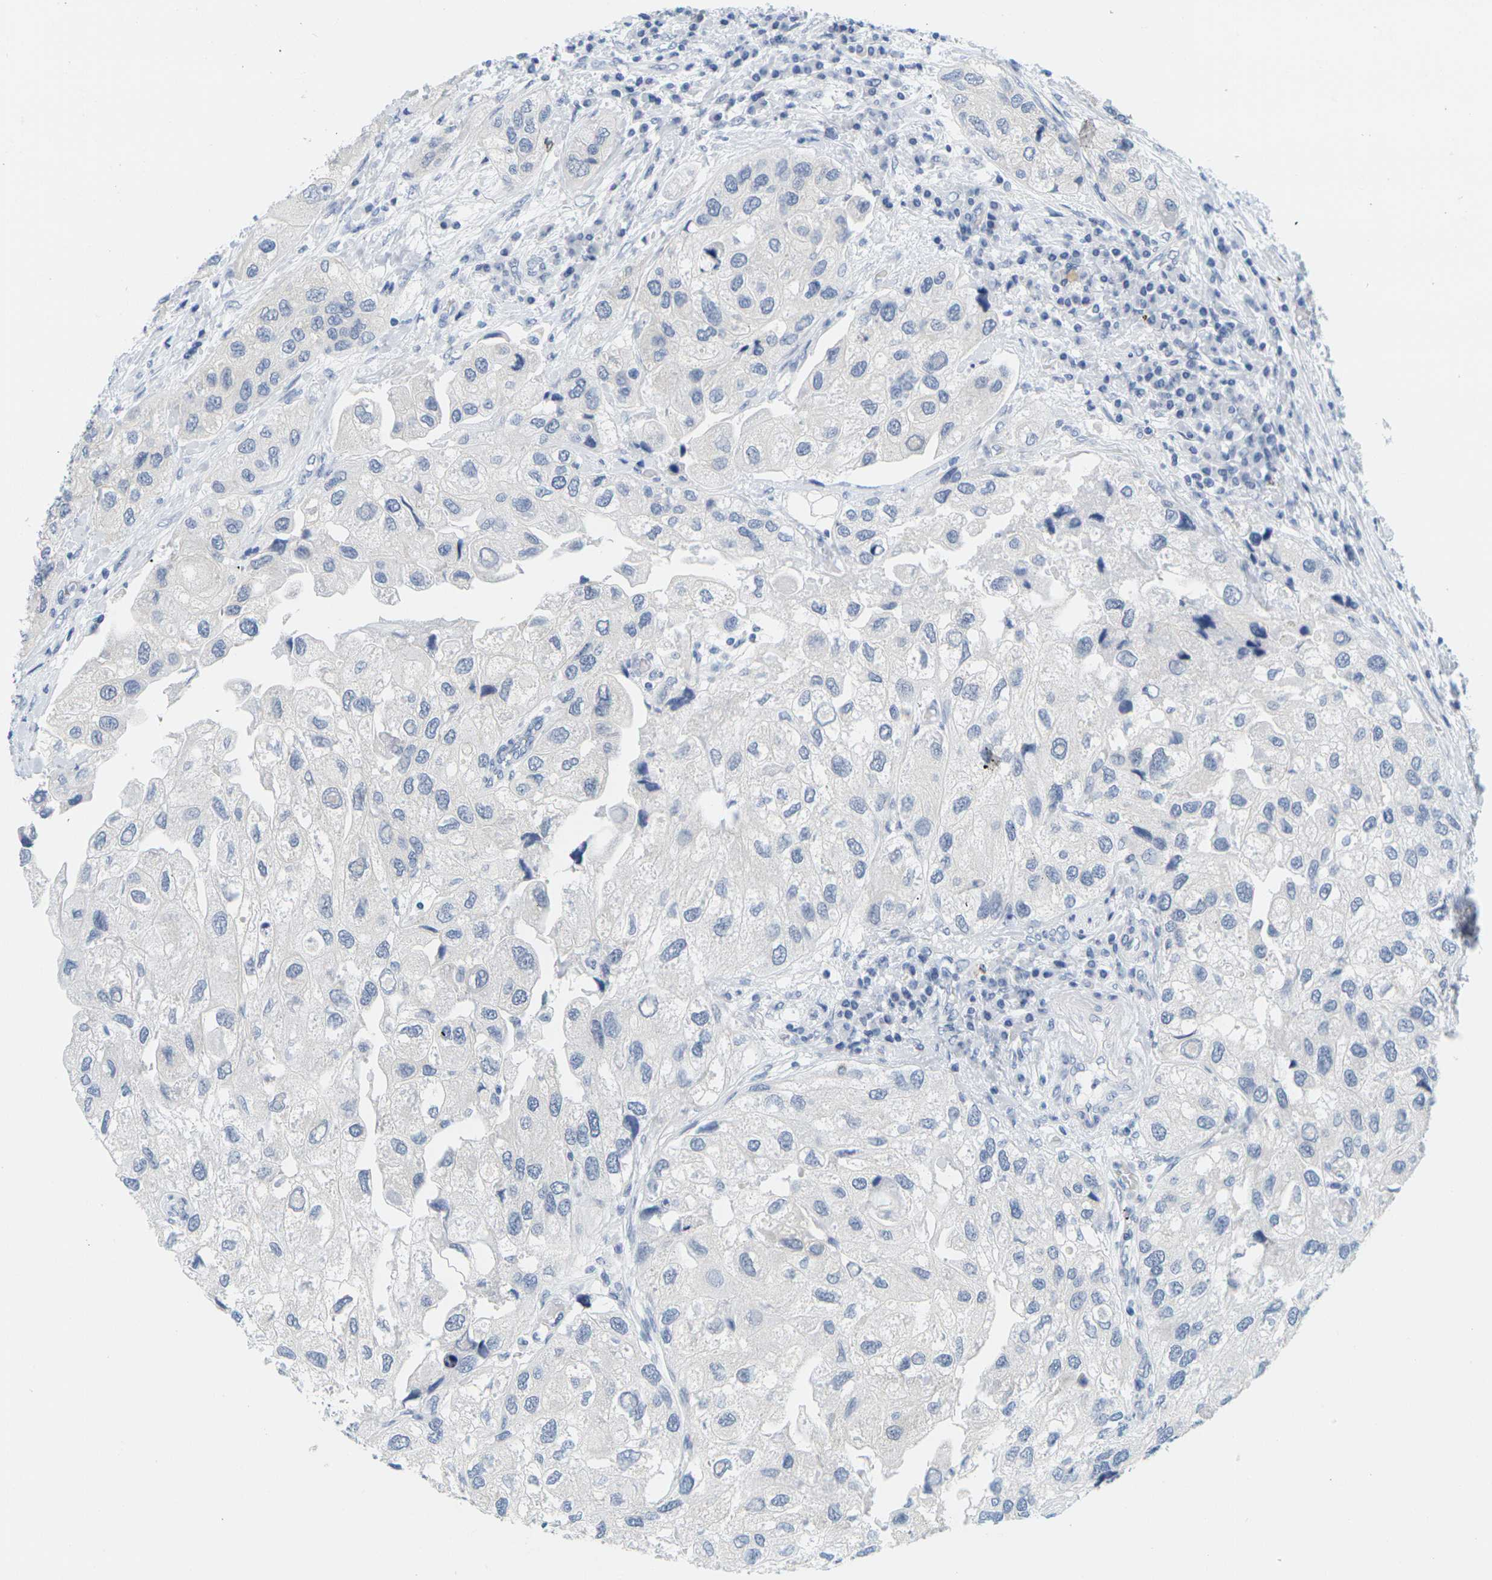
{"staining": {"intensity": "negative", "quantity": "none", "location": "none"}, "tissue": "urothelial cancer", "cell_type": "Tumor cells", "image_type": "cancer", "snomed": [{"axis": "morphology", "description": "Urothelial carcinoma, High grade"}, {"axis": "topography", "description": "Urinary bladder"}], "caption": "The immunohistochemistry micrograph has no significant positivity in tumor cells of urothelial cancer tissue.", "gene": "HLA-DOB", "patient": {"sex": "female", "age": 64}}